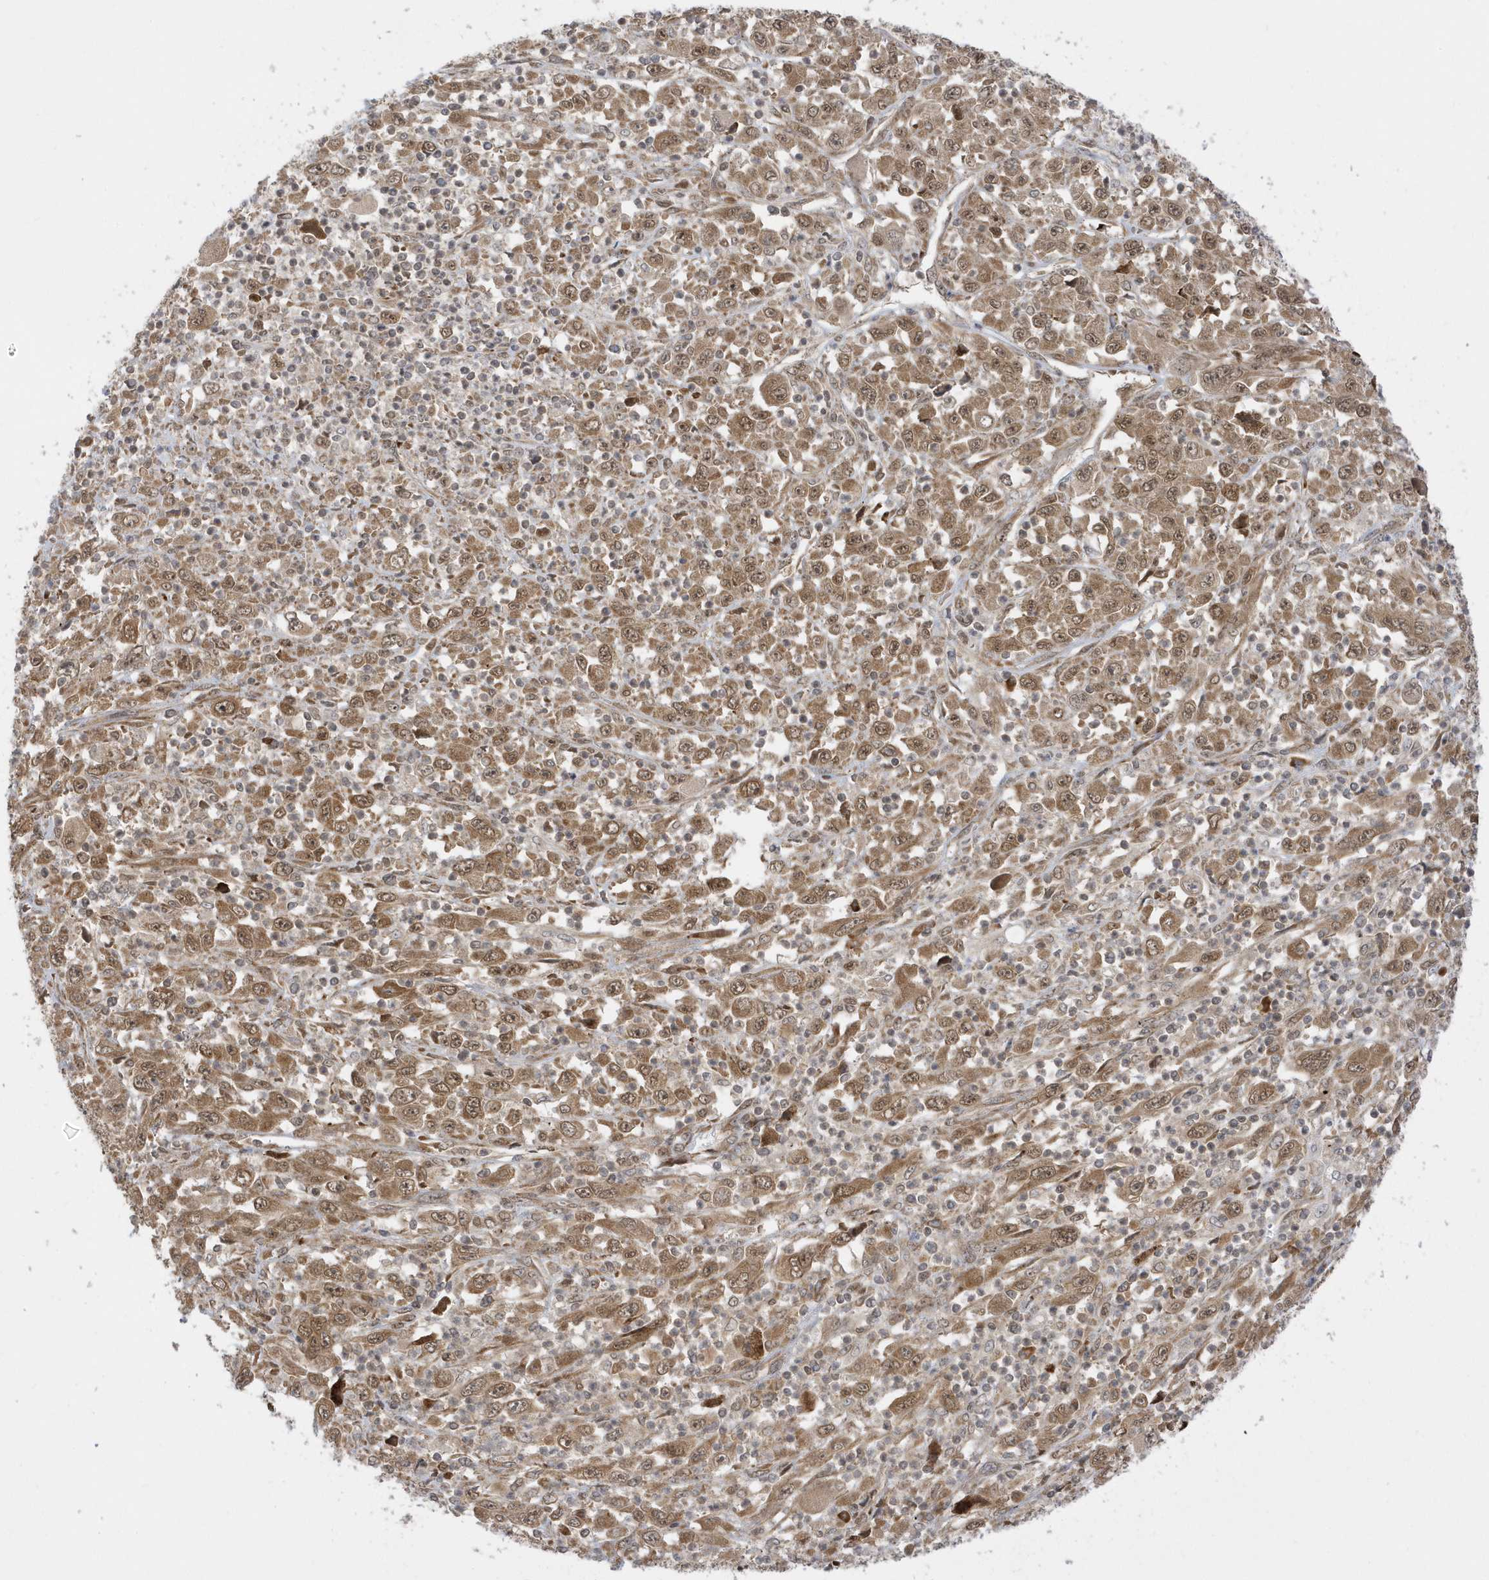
{"staining": {"intensity": "moderate", "quantity": ">75%", "location": "cytoplasmic/membranous,nuclear"}, "tissue": "melanoma", "cell_type": "Tumor cells", "image_type": "cancer", "snomed": [{"axis": "morphology", "description": "Malignant melanoma, Metastatic site"}, {"axis": "topography", "description": "Skin"}], "caption": "Tumor cells show moderate cytoplasmic/membranous and nuclear expression in approximately >75% of cells in malignant melanoma (metastatic site).", "gene": "METTL21A", "patient": {"sex": "female", "age": 56}}